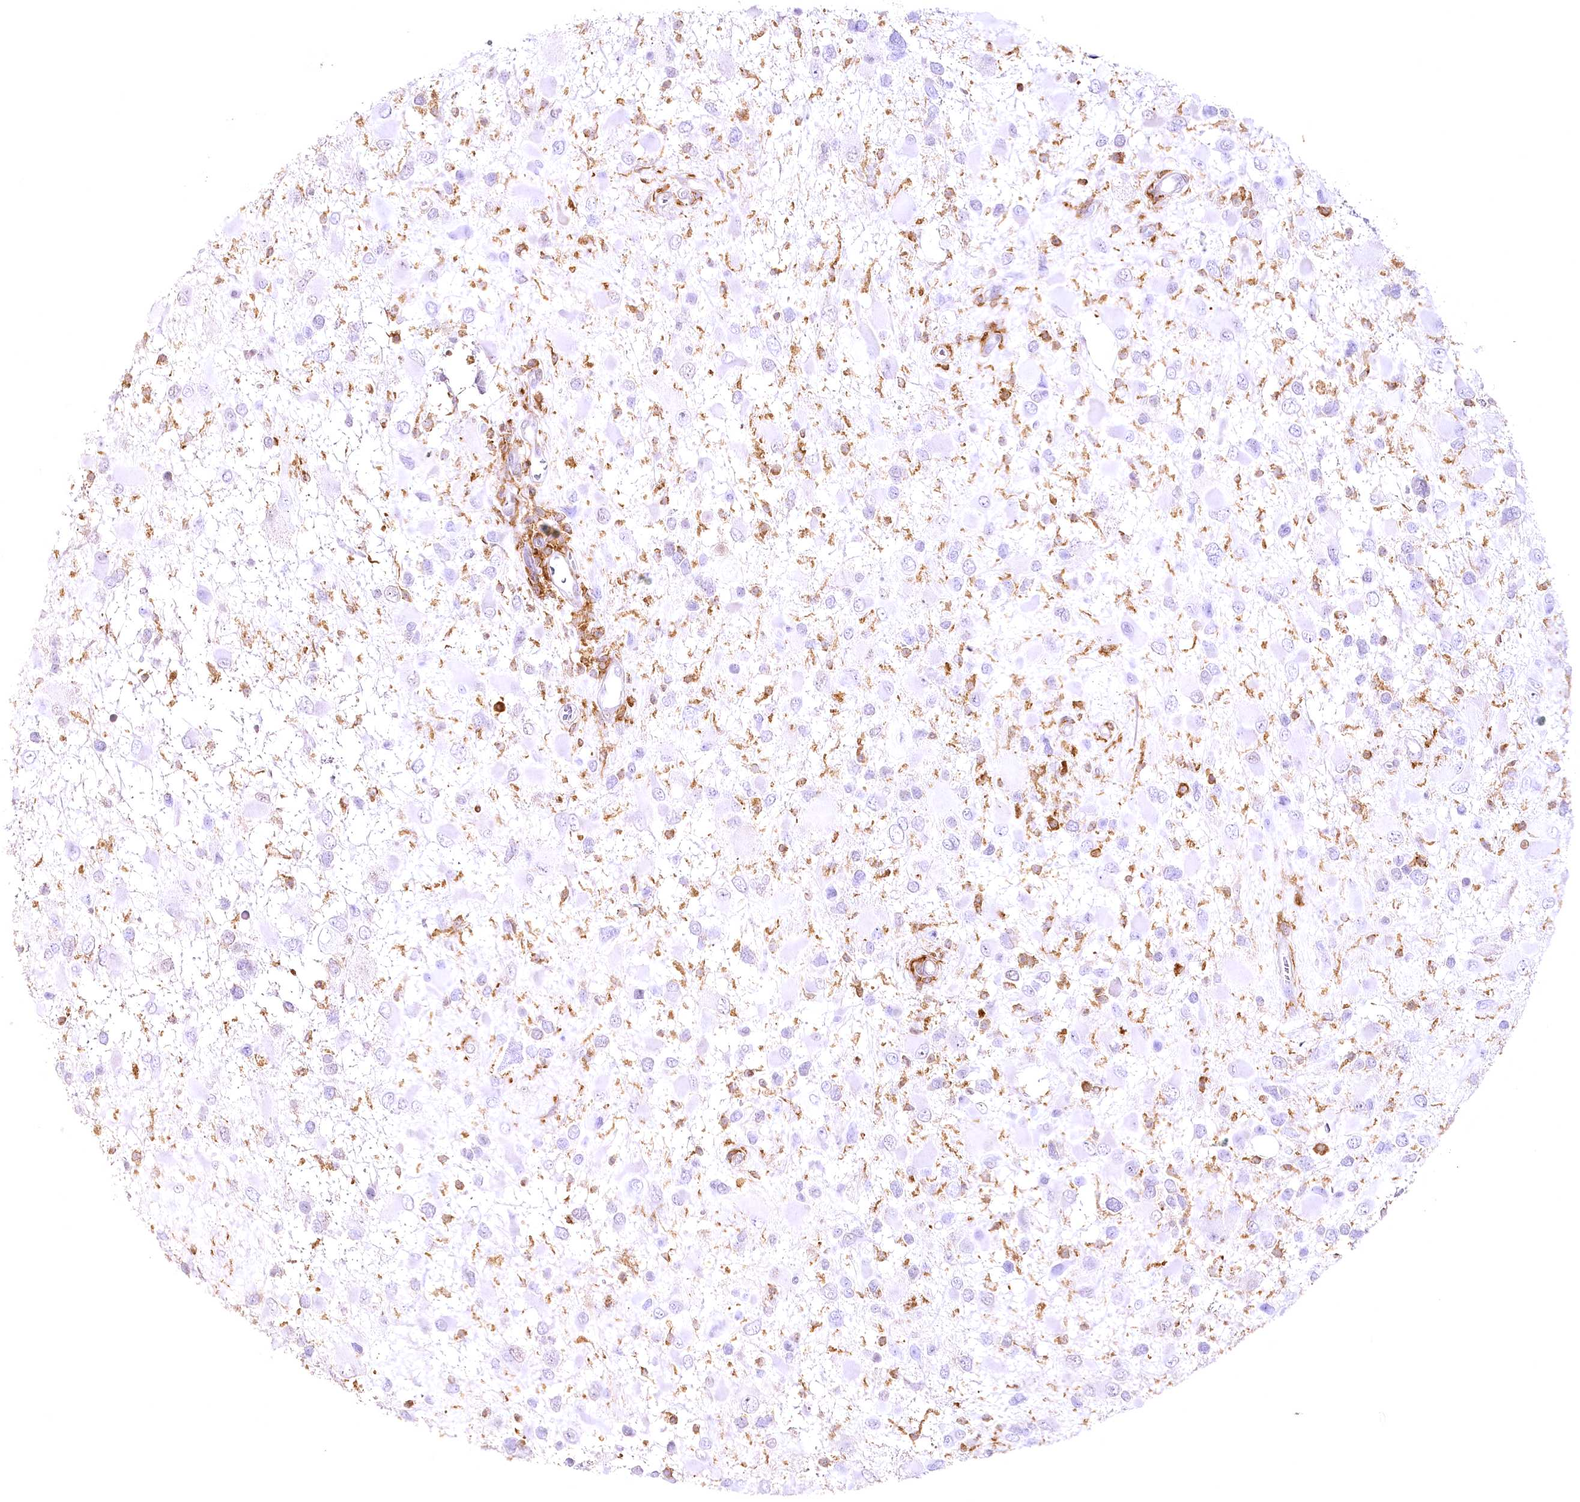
{"staining": {"intensity": "negative", "quantity": "none", "location": "none"}, "tissue": "glioma", "cell_type": "Tumor cells", "image_type": "cancer", "snomed": [{"axis": "morphology", "description": "Glioma, malignant, High grade"}, {"axis": "topography", "description": "Brain"}], "caption": "An immunohistochemistry image of malignant glioma (high-grade) is shown. There is no staining in tumor cells of malignant glioma (high-grade).", "gene": "DOCK2", "patient": {"sex": "male", "age": 53}}